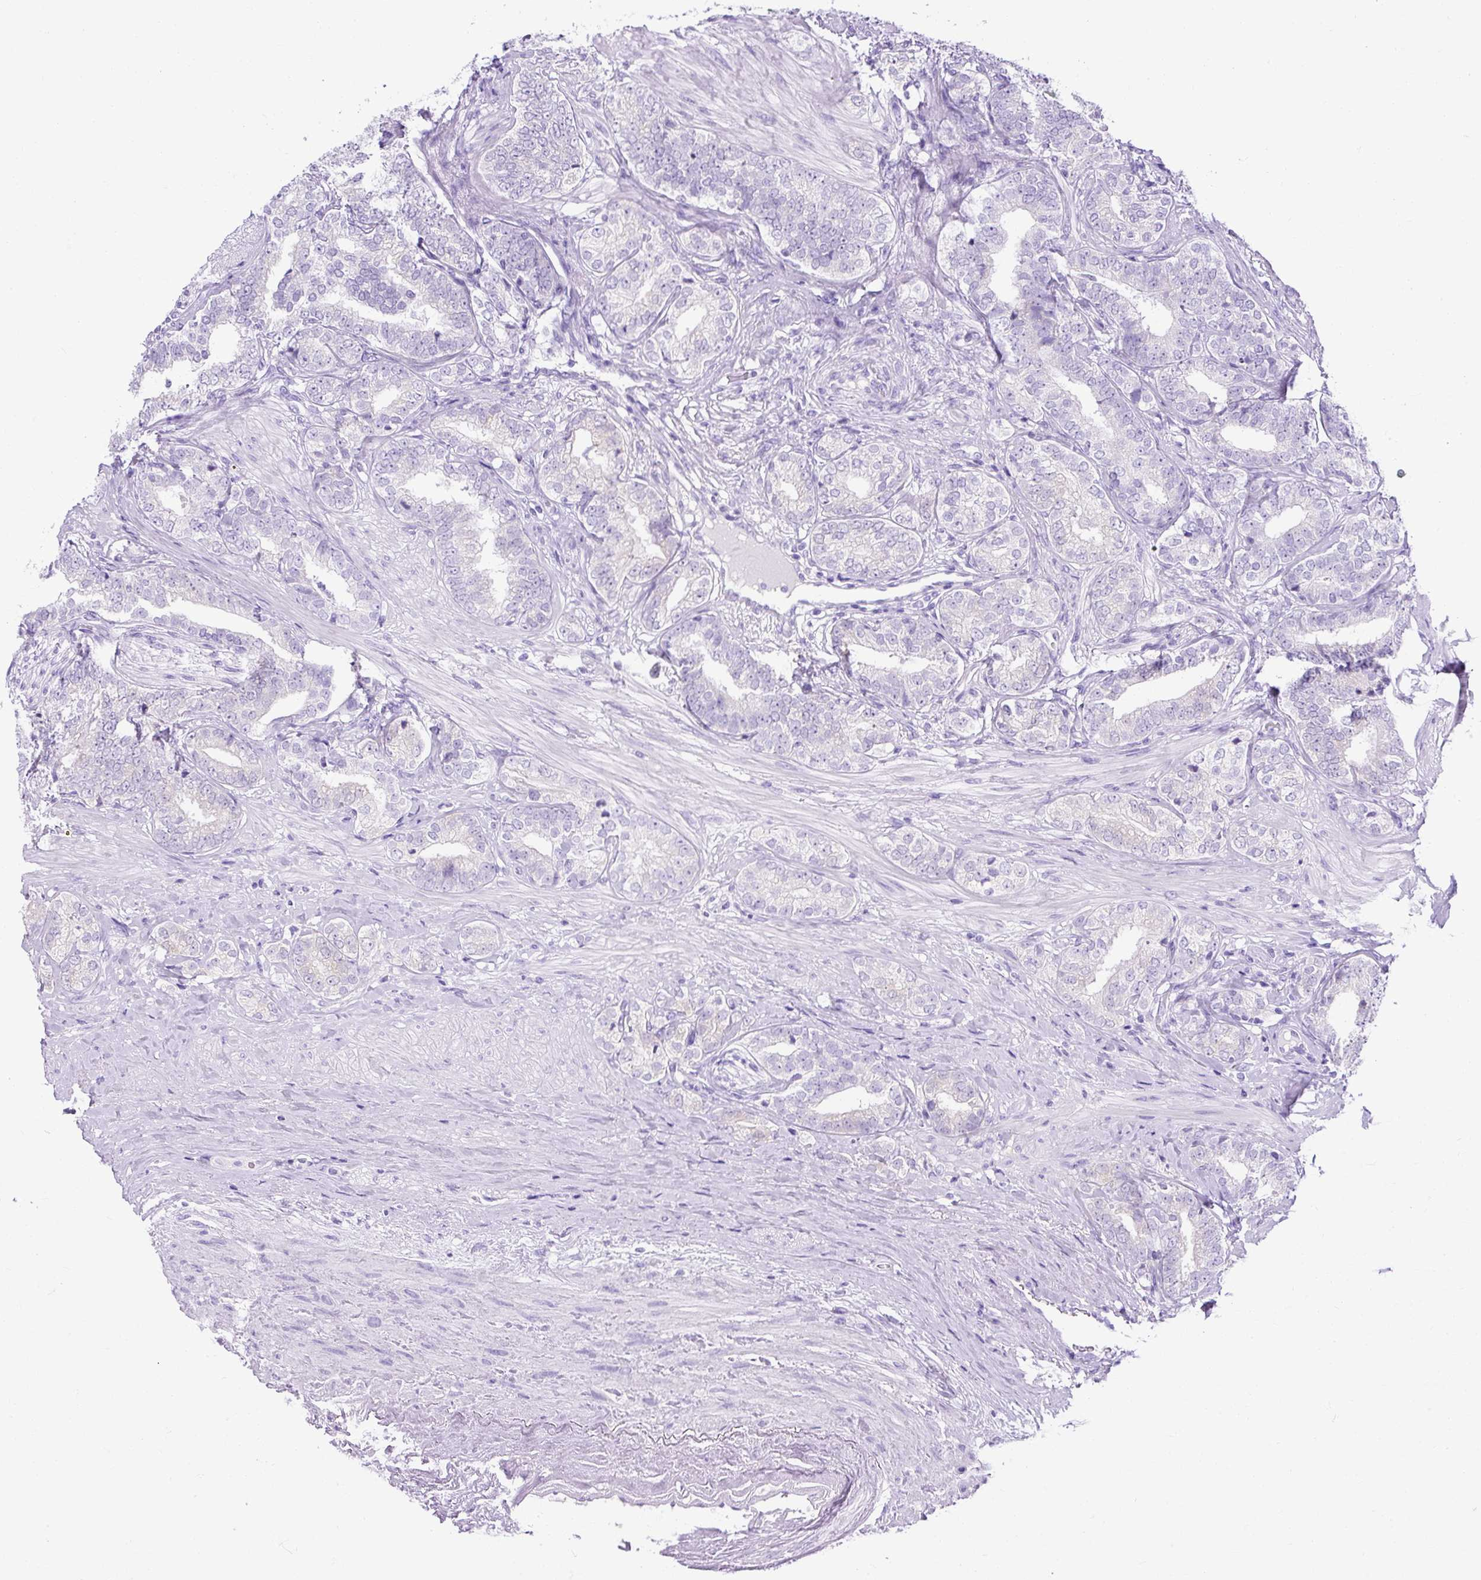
{"staining": {"intensity": "negative", "quantity": "none", "location": "none"}, "tissue": "prostate cancer", "cell_type": "Tumor cells", "image_type": "cancer", "snomed": [{"axis": "morphology", "description": "Adenocarcinoma, High grade"}, {"axis": "topography", "description": "Prostate"}], "caption": "Adenocarcinoma (high-grade) (prostate) stained for a protein using IHC reveals no expression tumor cells.", "gene": "KRT12", "patient": {"sex": "male", "age": 72}}